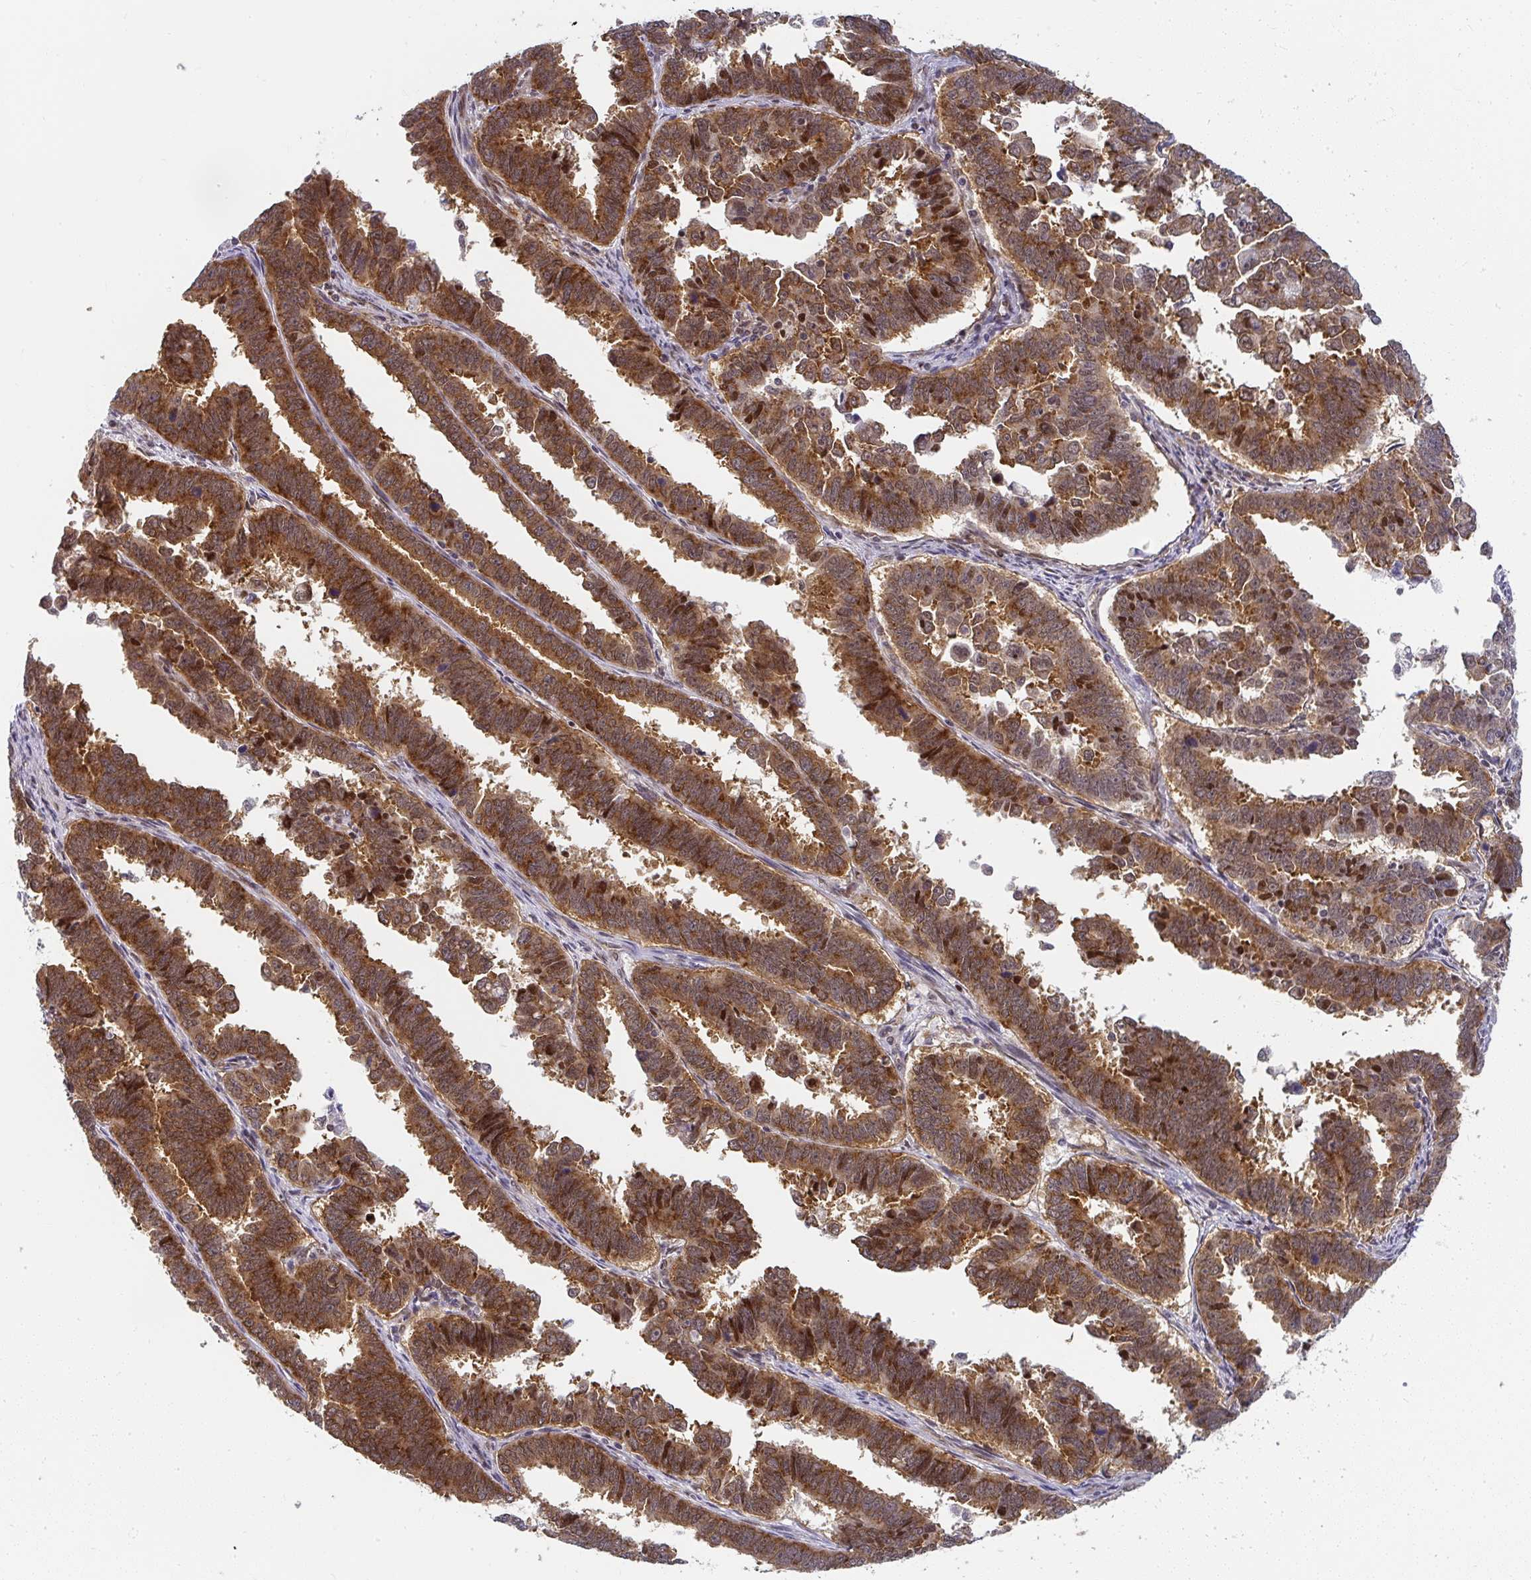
{"staining": {"intensity": "strong", "quantity": ">75%", "location": "cytoplasmic/membranous"}, "tissue": "endometrial cancer", "cell_type": "Tumor cells", "image_type": "cancer", "snomed": [{"axis": "morphology", "description": "Adenocarcinoma, NOS"}, {"axis": "topography", "description": "Endometrium"}], "caption": "IHC of human endometrial cancer (adenocarcinoma) shows high levels of strong cytoplasmic/membranous positivity in approximately >75% of tumor cells.", "gene": "SYNCRIP", "patient": {"sex": "female", "age": 75}}